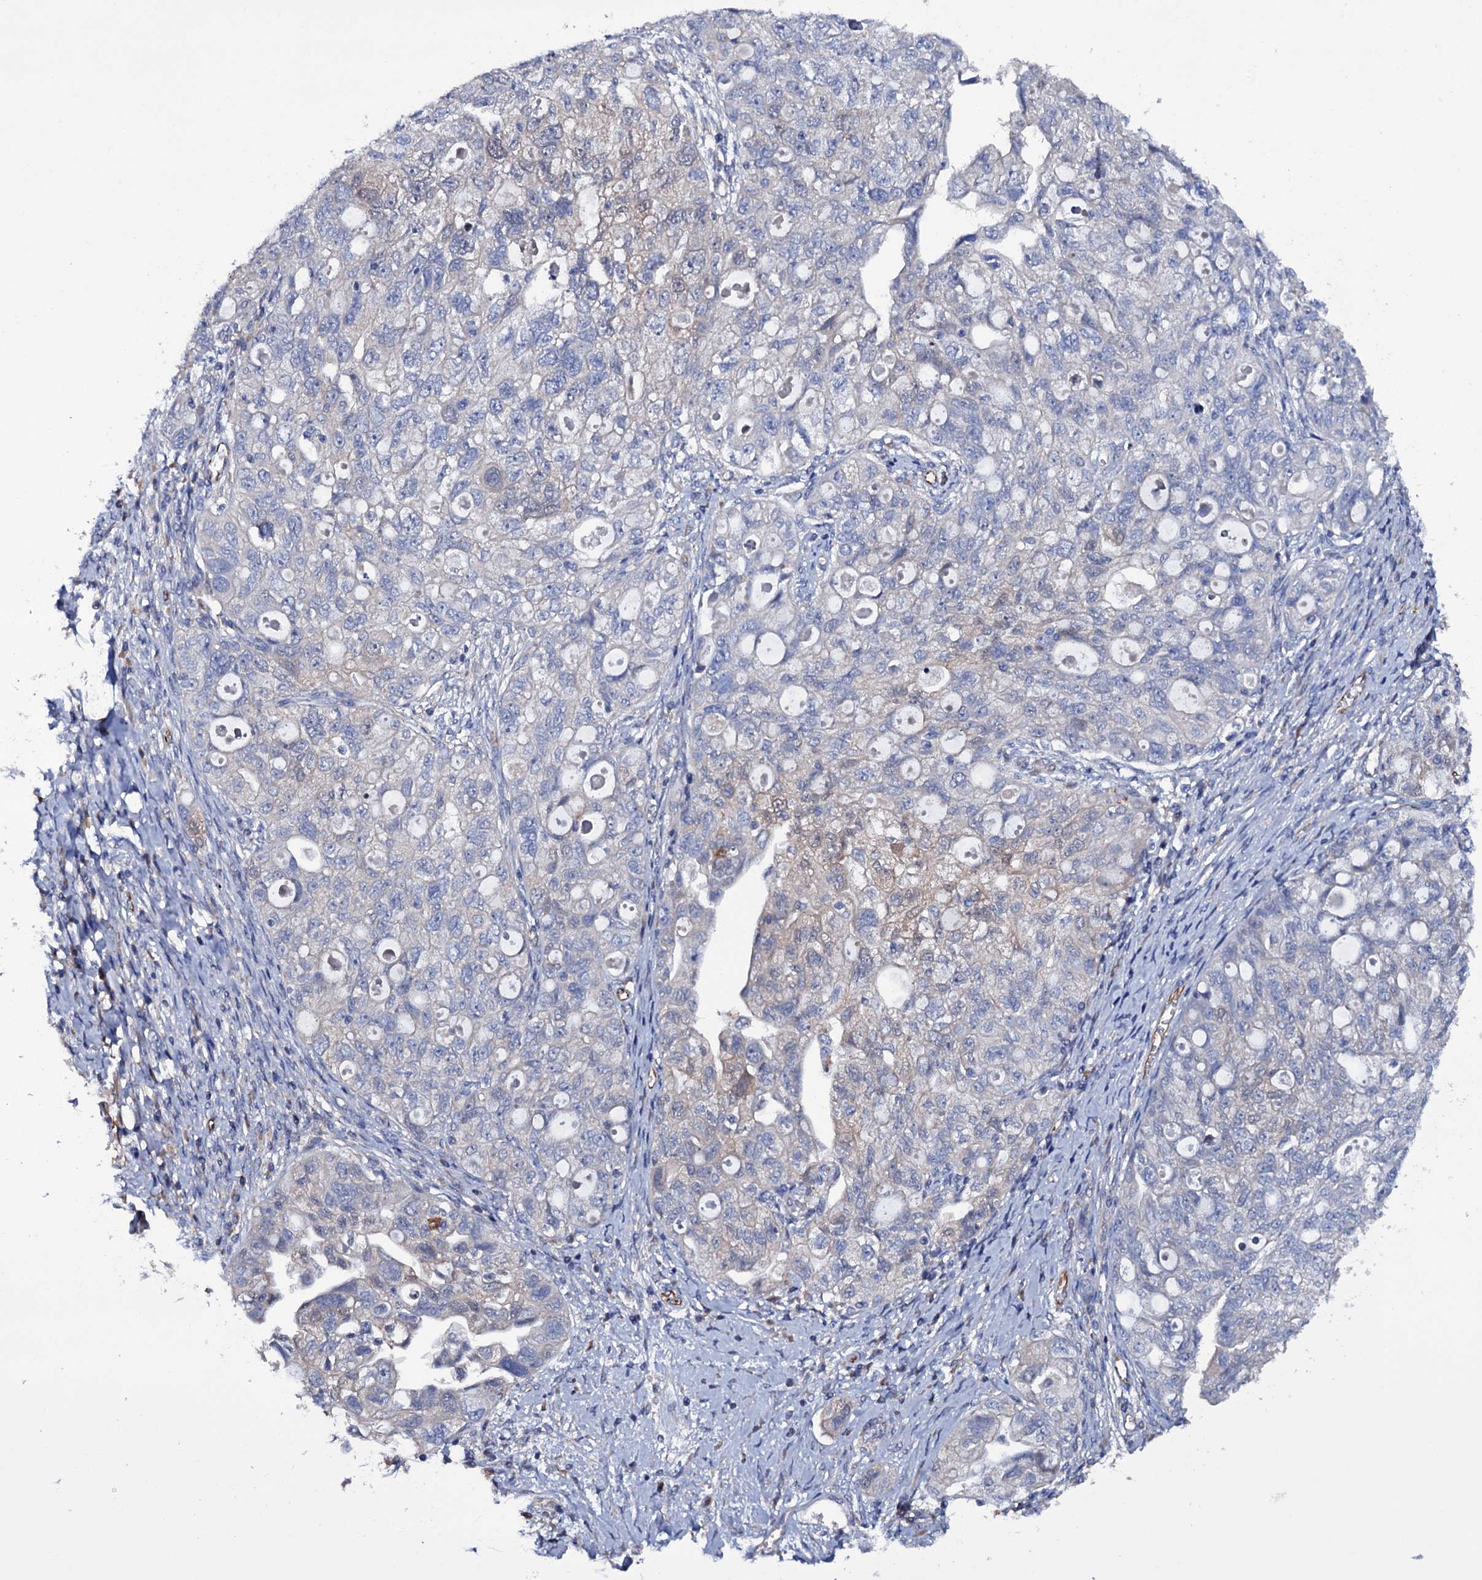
{"staining": {"intensity": "negative", "quantity": "none", "location": "none"}, "tissue": "ovarian cancer", "cell_type": "Tumor cells", "image_type": "cancer", "snomed": [{"axis": "morphology", "description": "Carcinoma, NOS"}, {"axis": "morphology", "description": "Cystadenocarcinoma, serous, NOS"}, {"axis": "topography", "description": "Ovary"}], "caption": "A histopathology image of carcinoma (ovarian) stained for a protein shows no brown staining in tumor cells.", "gene": "BCL2L14", "patient": {"sex": "female", "age": 69}}